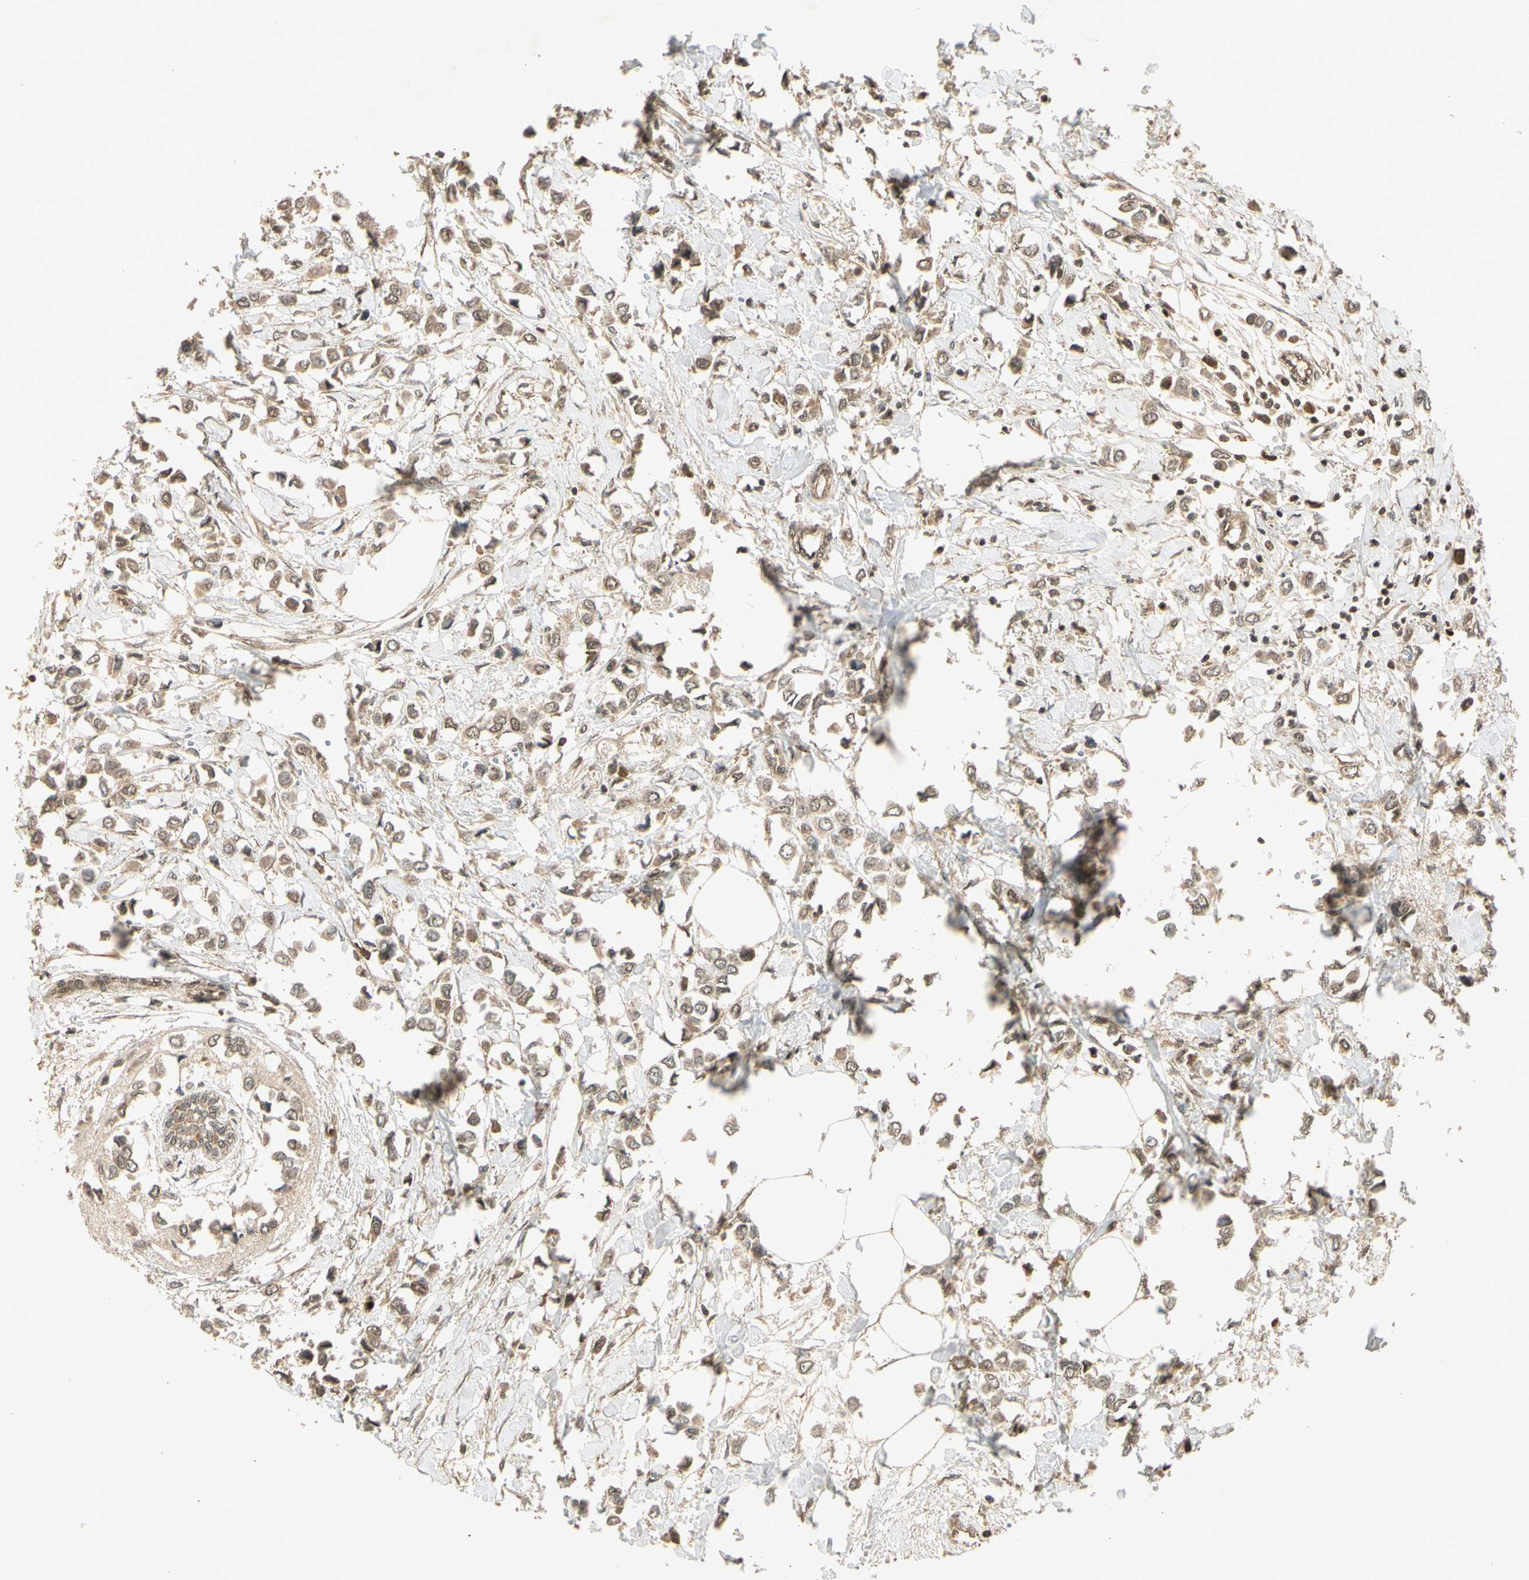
{"staining": {"intensity": "moderate", "quantity": ">75%", "location": "cytoplasmic/membranous"}, "tissue": "breast cancer", "cell_type": "Tumor cells", "image_type": "cancer", "snomed": [{"axis": "morphology", "description": "Lobular carcinoma"}, {"axis": "topography", "description": "Breast"}], "caption": "Immunohistochemistry (DAB) staining of breast lobular carcinoma displays moderate cytoplasmic/membranous protein positivity in approximately >75% of tumor cells. (Brightfield microscopy of DAB IHC at high magnification).", "gene": "GMEB2", "patient": {"sex": "female", "age": 51}}